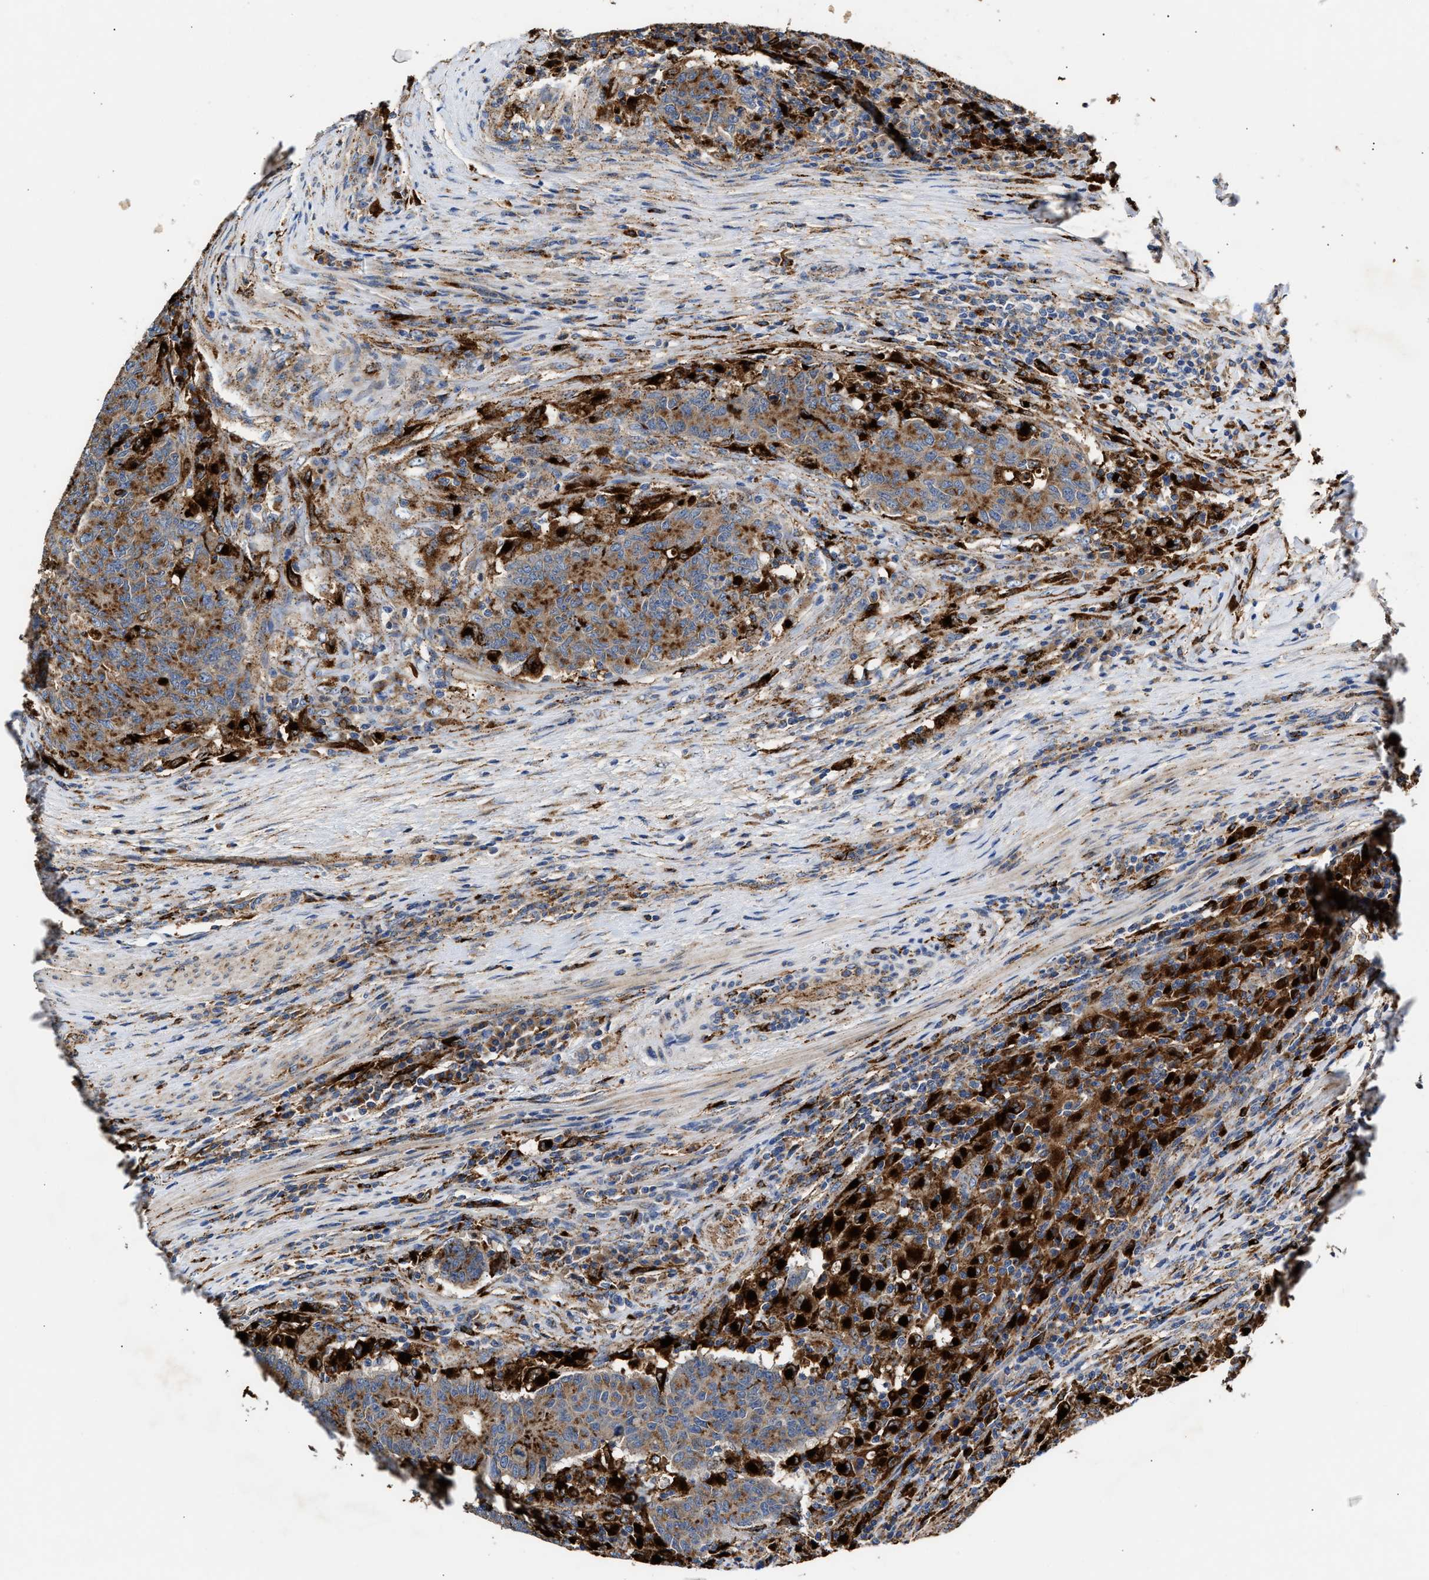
{"staining": {"intensity": "moderate", "quantity": ">75%", "location": "cytoplasmic/membranous"}, "tissue": "colorectal cancer", "cell_type": "Tumor cells", "image_type": "cancer", "snomed": [{"axis": "morphology", "description": "Normal tissue, NOS"}, {"axis": "morphology", "description": "Adenocarcinoma, NOS"}, {"axis": "topography", "description": "Colon"}], "caption": "High-power microscopy captured an immunohistochemistry (IHC) photomicrograph of colorectal cancer (adenocarcinoma), revealing moderate cytoplasmic/membranous positivity in about >75% of tumor cells.", "gene": "CCDC146", "patient": {"sex": "female", "age": 75}}